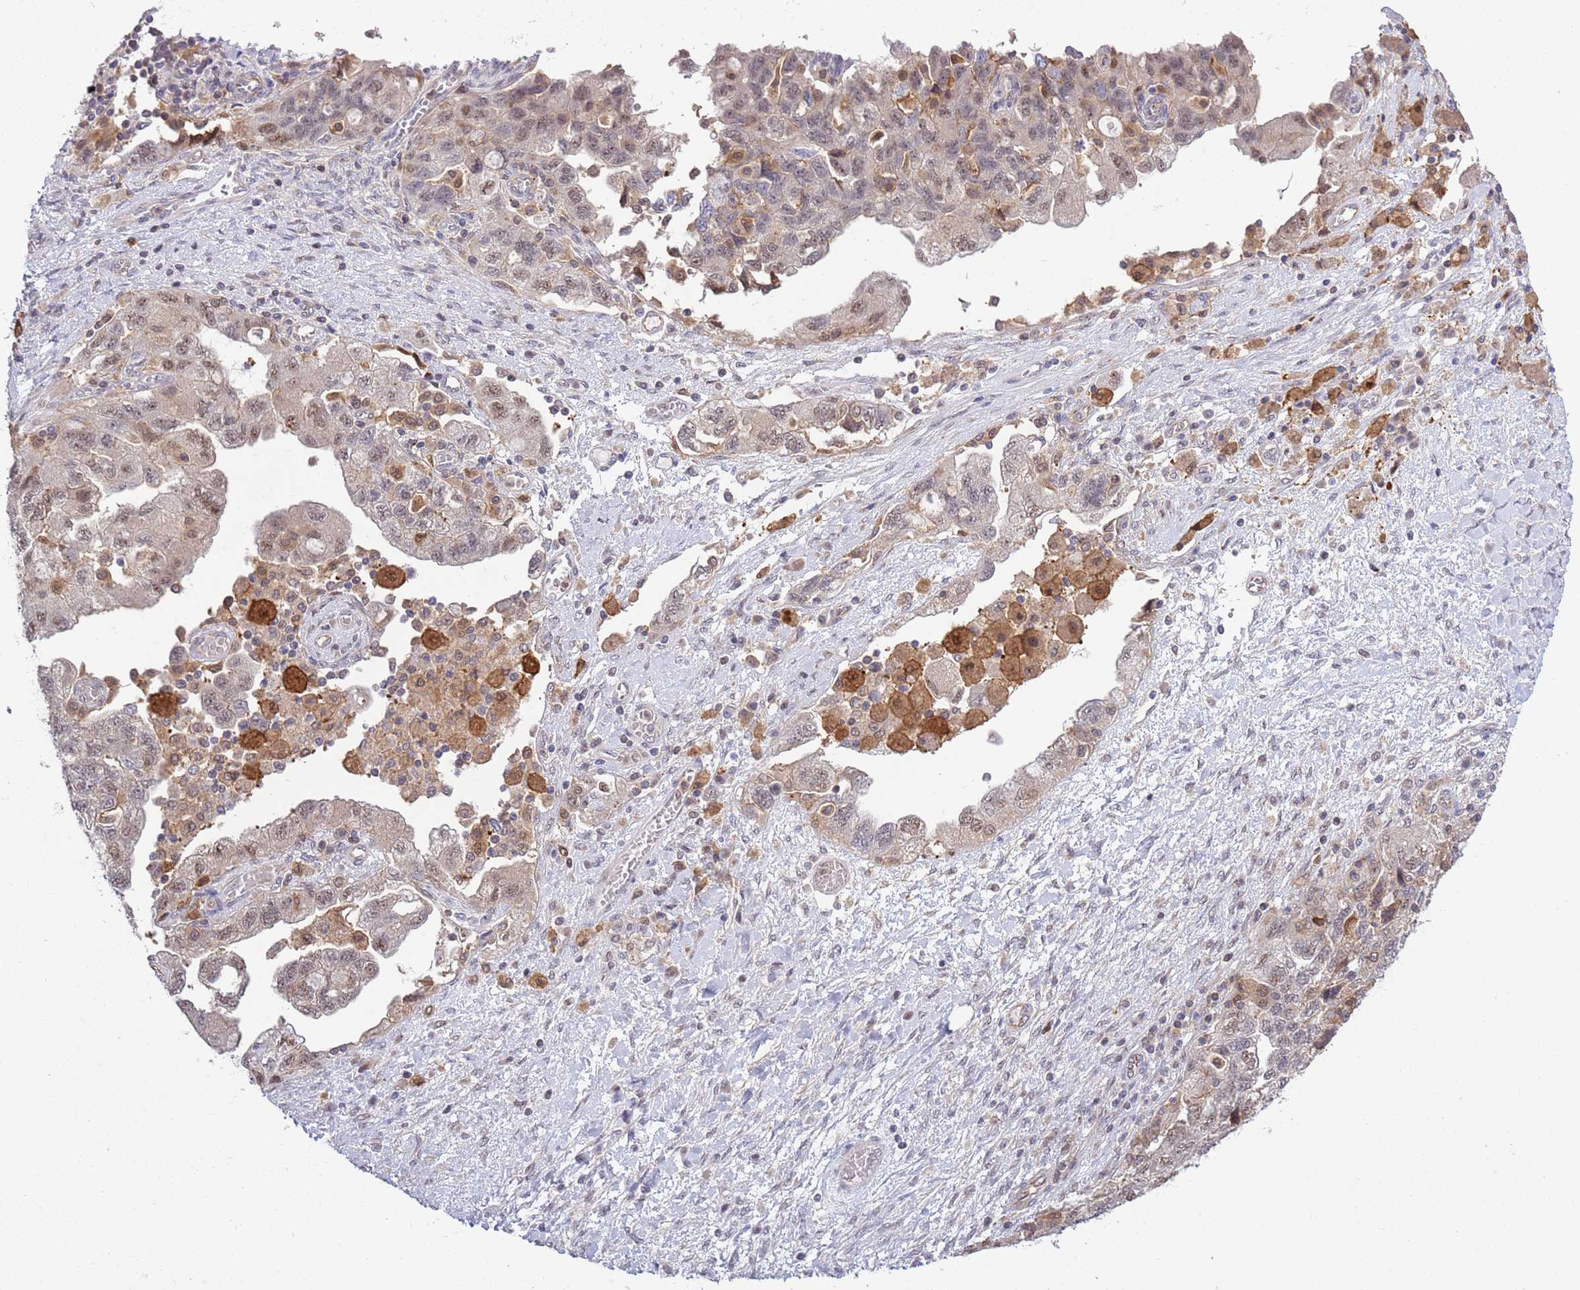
{"staining": {"intensity": "weak", "quantity": ">75%", "location": "nuclear"}, "tissue": "ovarian cancer", "cell_type": "Tumor cells", "image_type": "cancer", "snomed": [{"axis": "morphology", "description": "Carcinoma, NOS"}, {"axis": "morphology", "description": "Cystadenocarcinoma, serous, NOS"}, {"axis": "topography", "description": "Ovary"}], "caption": "Weak nuclear protein positivity is present in about >75% of tumor cells in ovarian carcinoma.", "gene": "CCNJL", "patient": {"sex": "female", "age": 69}}